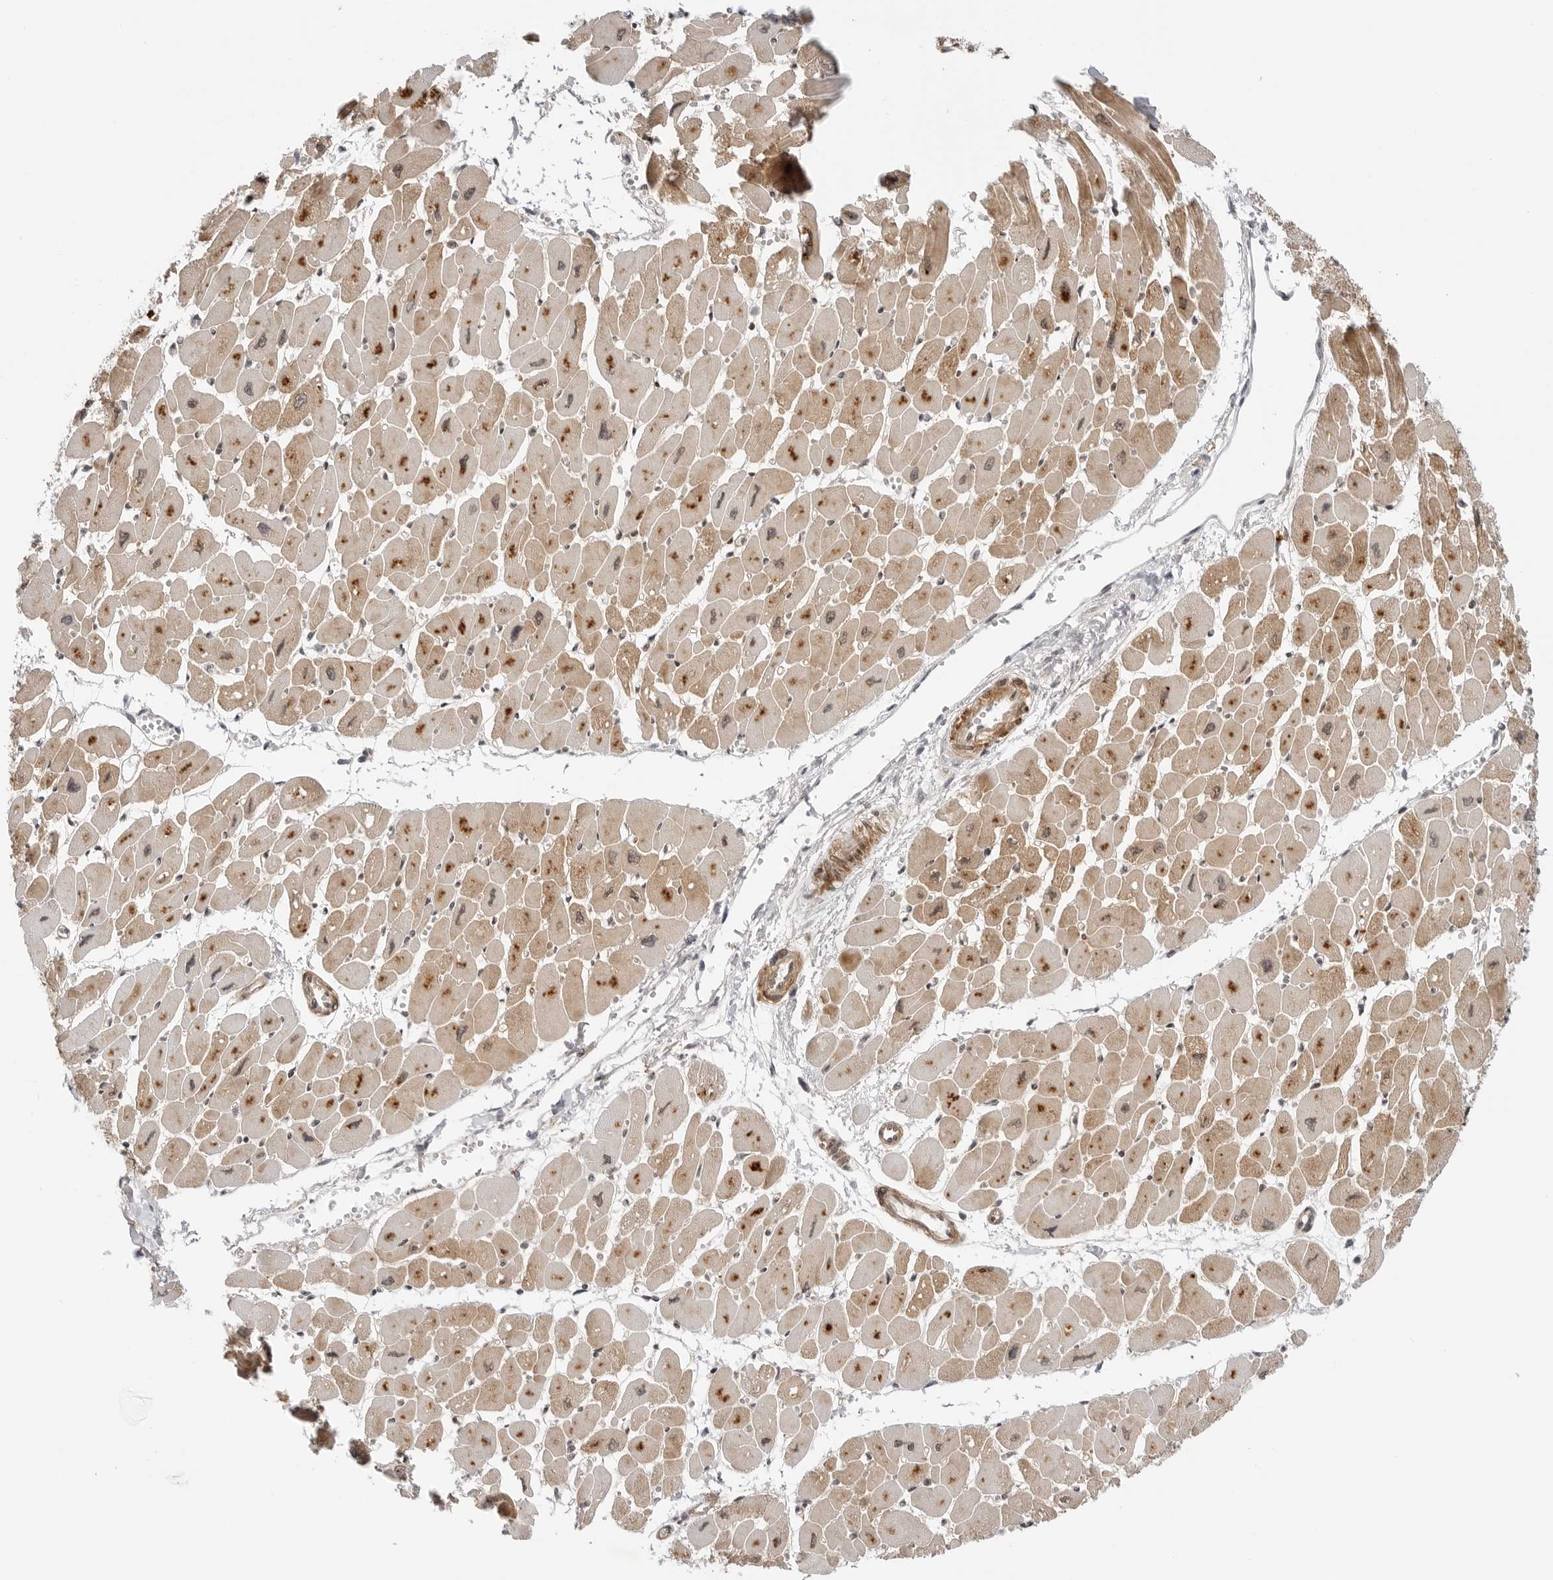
{"staining": {"intensity": "strong", "quantity": ">75%", "location": "cytoplasmic/membranous,nuclear"}, "tissue": "heart muscle", "cell_type": "Cardiomyocytes", "image_type": "normal", "snomed": [{"axis": "morphology", "description": "Normal tissue, NOS"}, {"axis": "topography", "description": "Heart"}], "caption": "Protein analysis of benign heart muscle exhibits strong cytoplasmic/membranous,nuclear staining in approximately >75% of cardiomyocytes. (Brightfield microscopy of DAB IHC at high magnification).", "gene": "MAP2K5", "patient": {"sex": "female", "age": 54}}